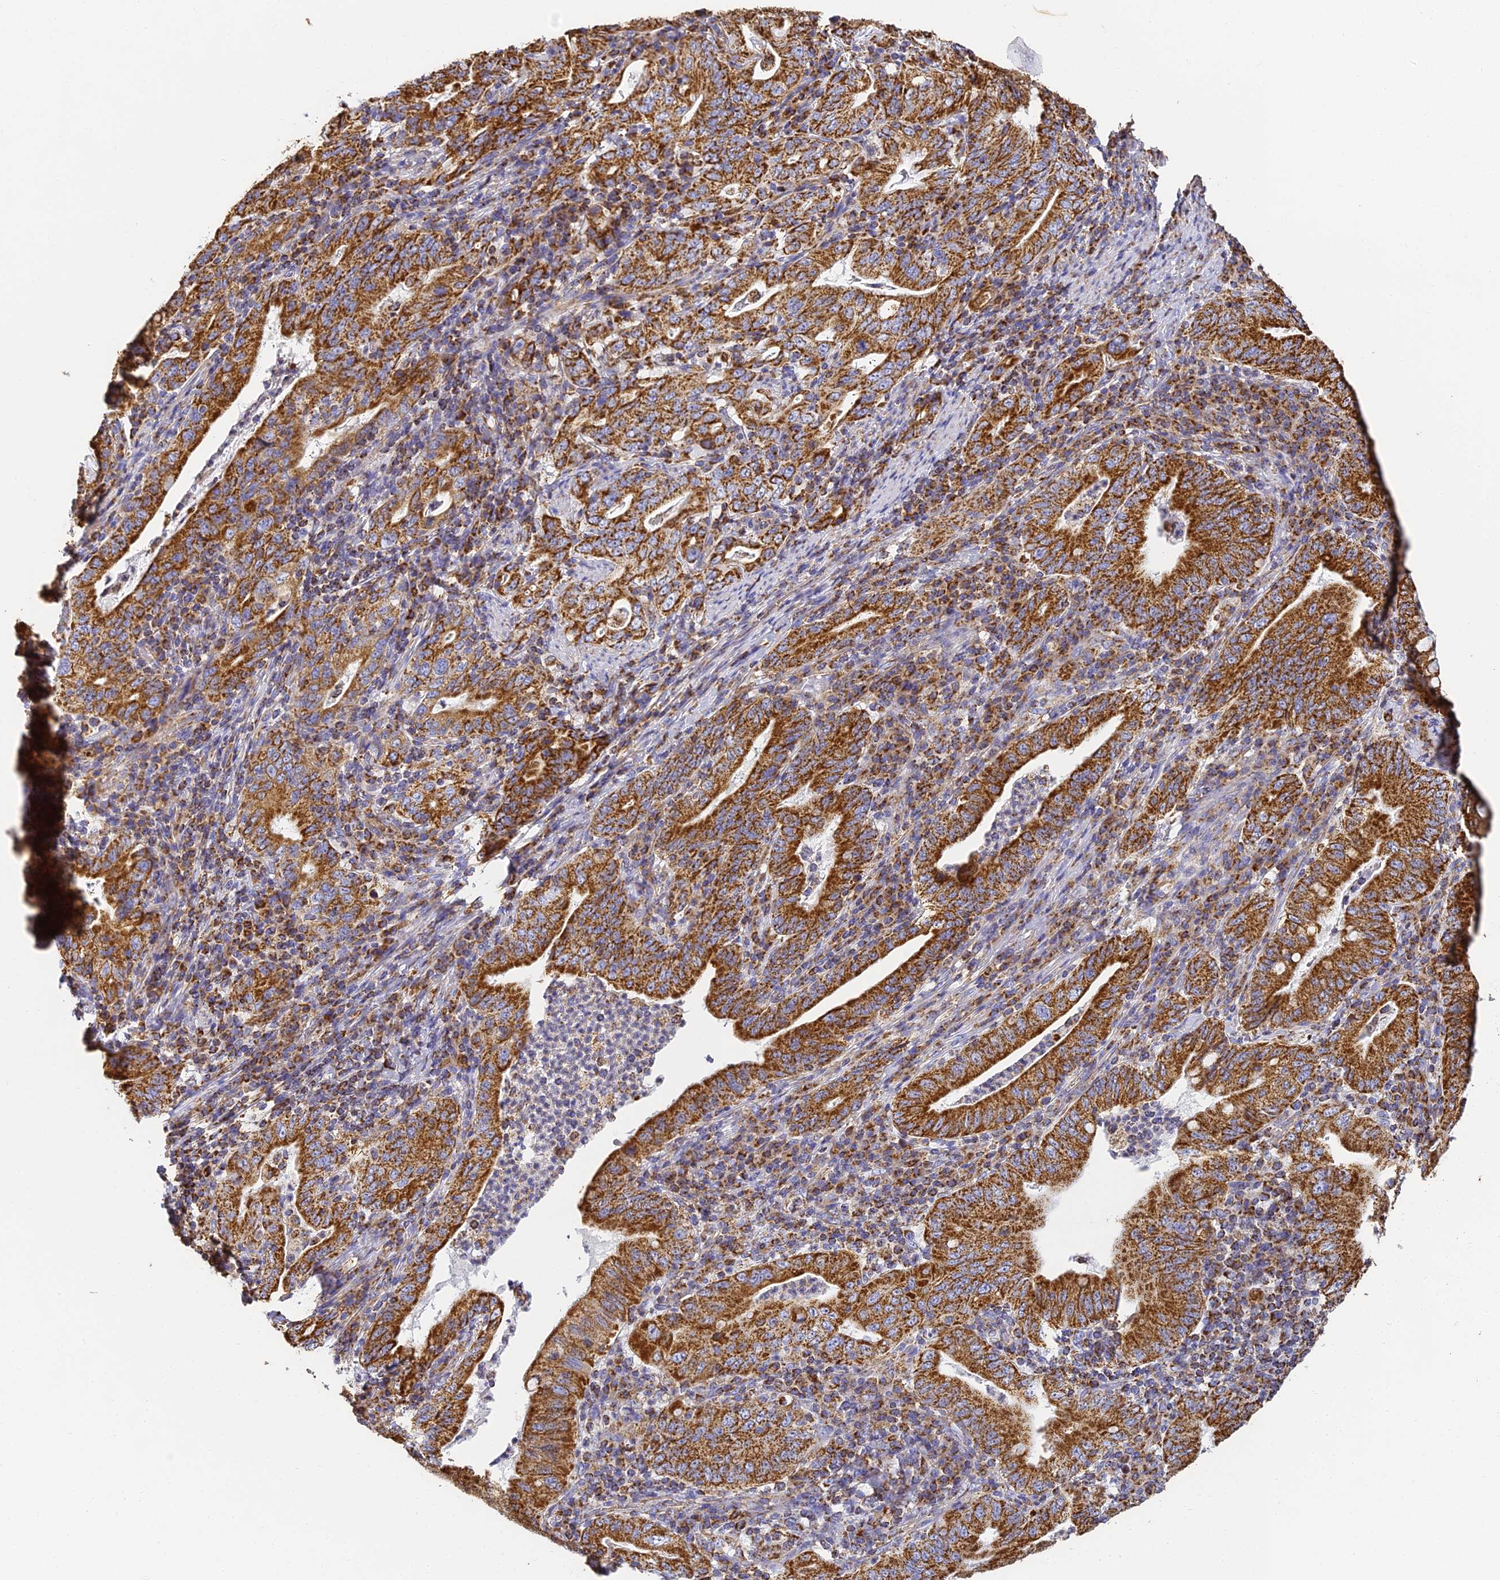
{"staining": {"intensity": "strong", "quantity": ">75%", "location": "cytoplasmic/membranous"}, "tissue": "stomach cancer", "cell_type": "Tumor cells", "image_type": "cancer", "snomed": [{"axis": "morphology", "description": "Normal tissue, NOS"}, {"axis": "morphology", "description": "Adenocarcinoma, NOS"}, {"axis": "topography", "description": "Esophagus"}, {"axis": "topography", "description": "Stomach, upper"}, {"axis": "topography", "description": "Peripheral nerve tissue"}], "caption": "Immunohistochemistry (IHC) of stomach cancer (adenocarcinoma) displays high levels of strong cytoplasmic/membranous positivity in about >75% of tumor cells. The staining was performed using DAB to visualize the protein expression in brown, while the nuclei were stained in blue with hematoxylin (Magnification: 20x).", "gene": "COX6C", "patient": {"sex": "male", "age": 62}}